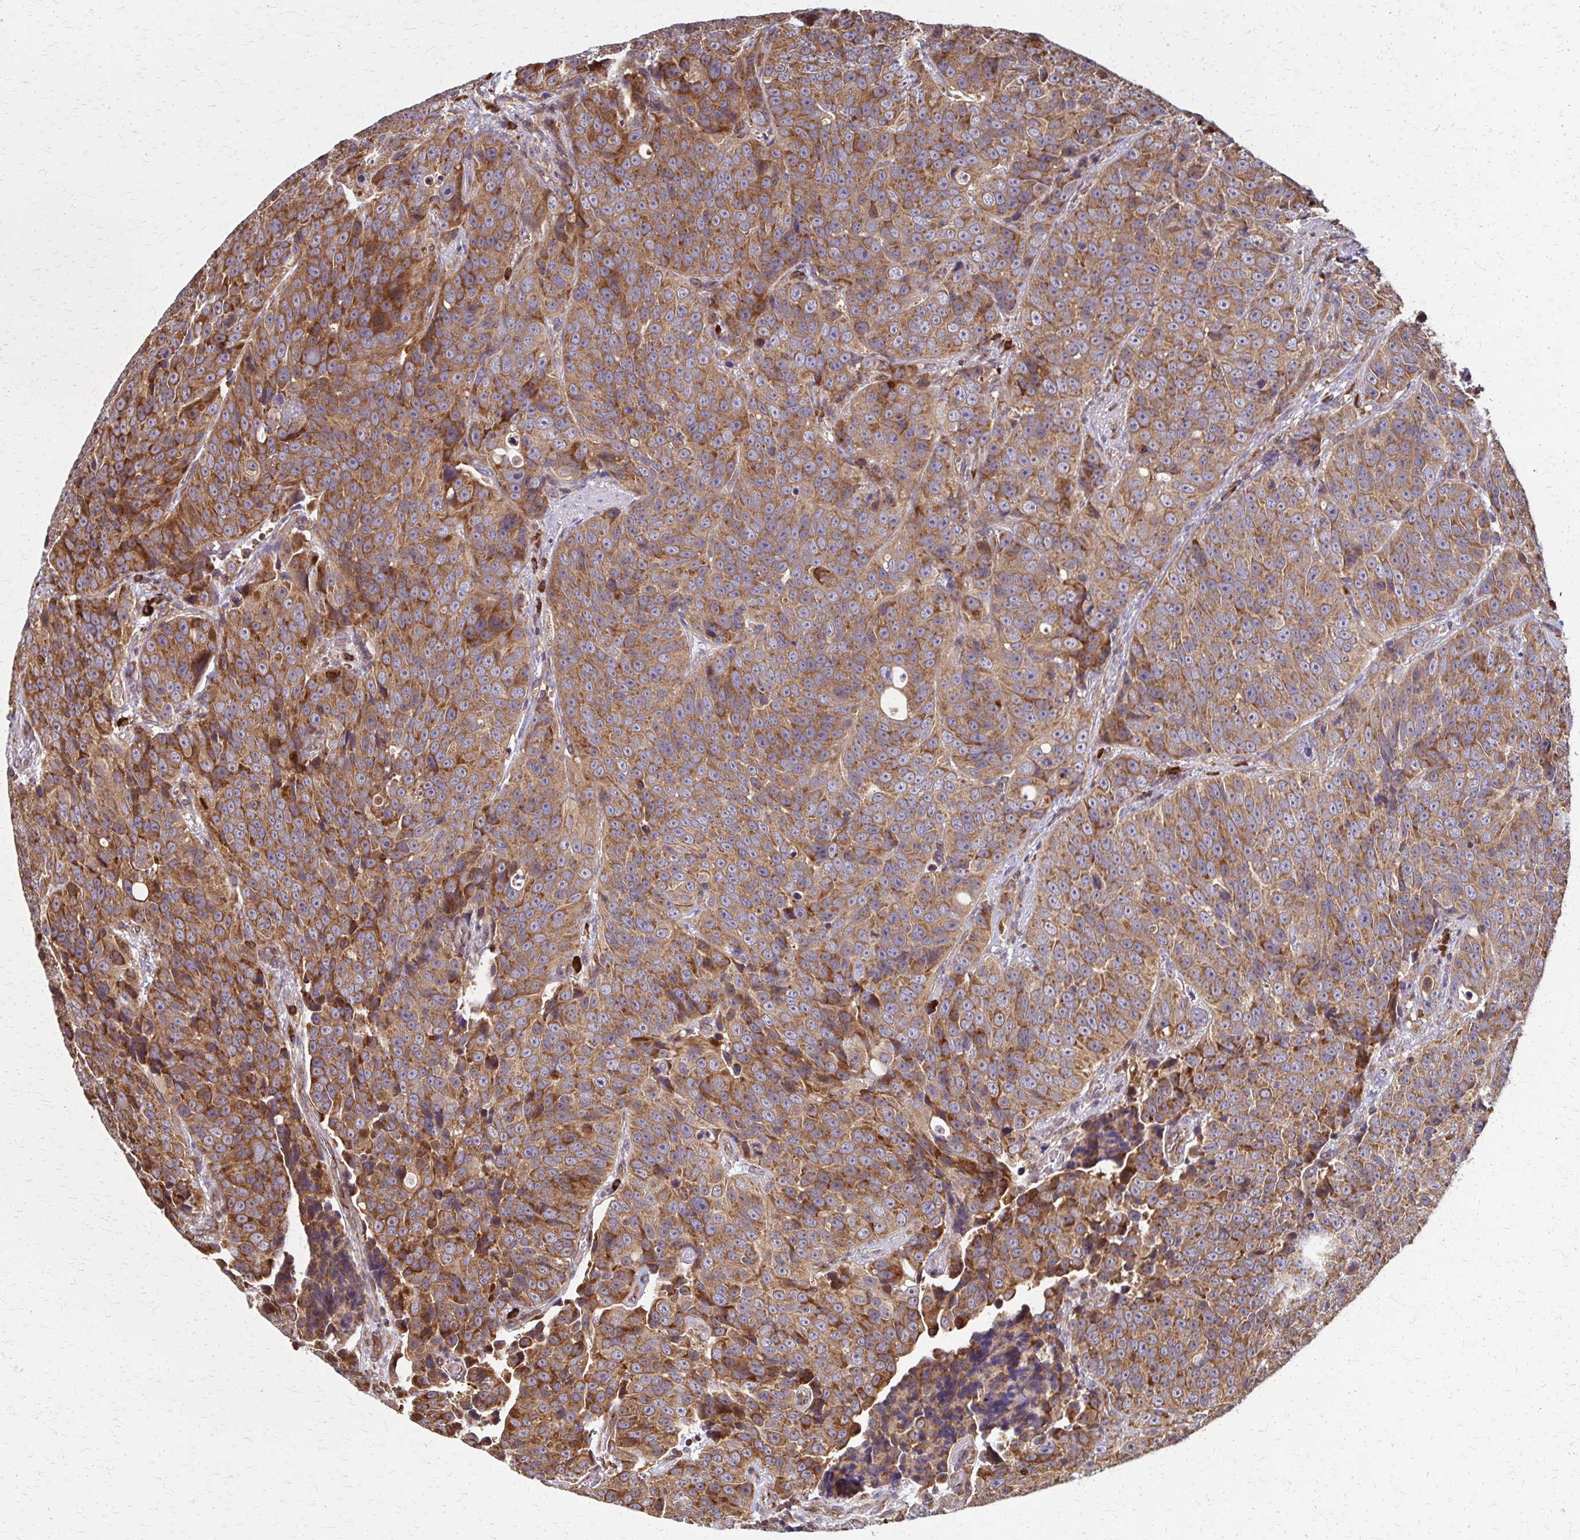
{"staining": {"intensity": "moderate", "quantity": ">75%", "location": "cytoplasmic/membranous"}, "tissue": "urothelial cancer", "cell_type": "Tumor cells", "image_type": "cancer", "snomed": [{"axis": "morphology", "description": "Urothelial carcinoma, NOS"}, {"axis": "topography", "description": "Urinary bladder"}], "caption": "The image exhibits a brown stain indicating the presence of a protein in the cytoplasmic/membranous of tumor cells in urothelial cancer.", "gene": "EEF2", "patient": {"sex": "male", "age": 52}}